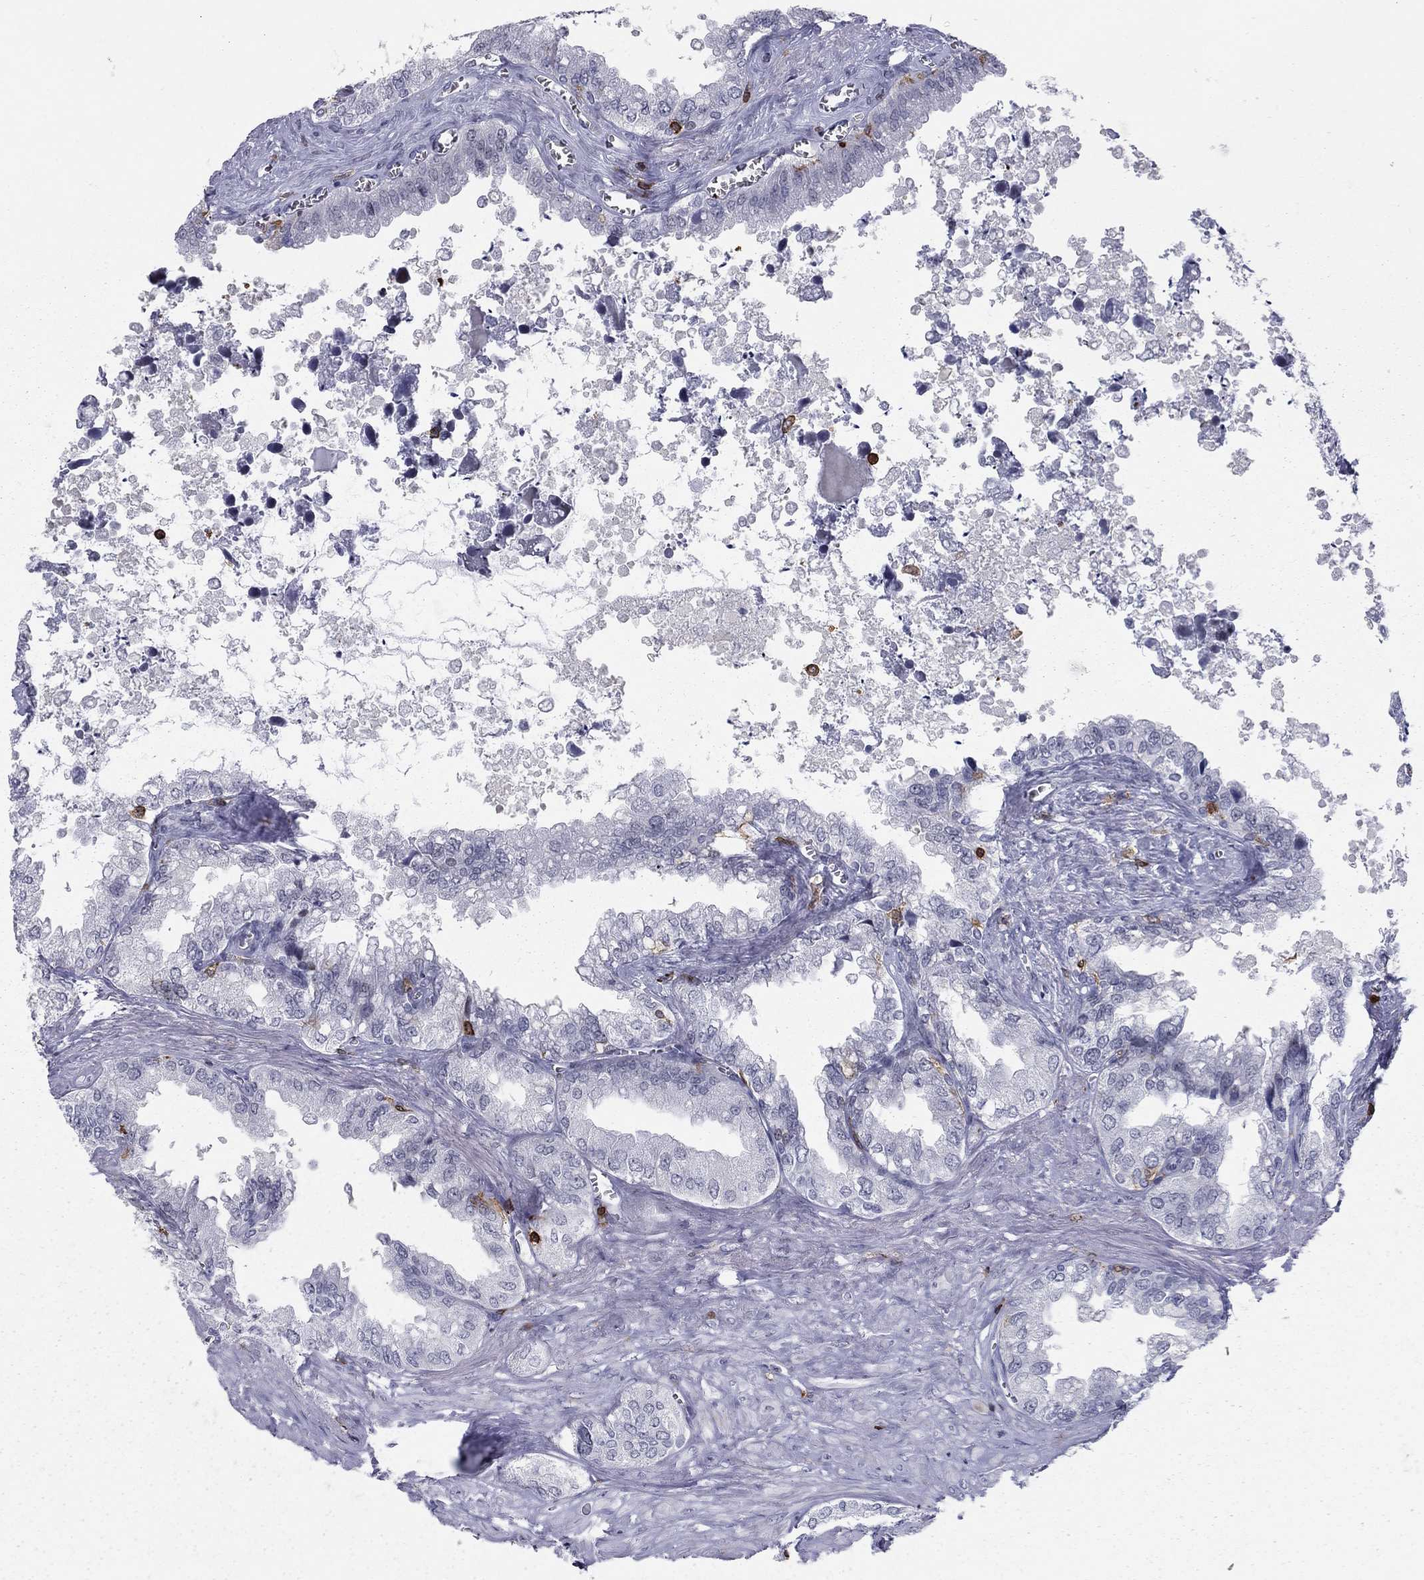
{"staining": {"intensity": "negative", "quantity": "none", "location": "none"}, "tissue": "seminal vesicle", "cell_type": "Glandular cells", "image_type": "normal", "snomed": [{"axis": "morphology", "description": "Normal tissue, NOS"}, {"axis": "topography", "description": "Seminal veicle"}], "caption": "Glandular cells show no significant protein staining in unremarkable seminal vesicle.", "gene": "ARHGAP27", "patient": {"sex": "male", "age": 67}}